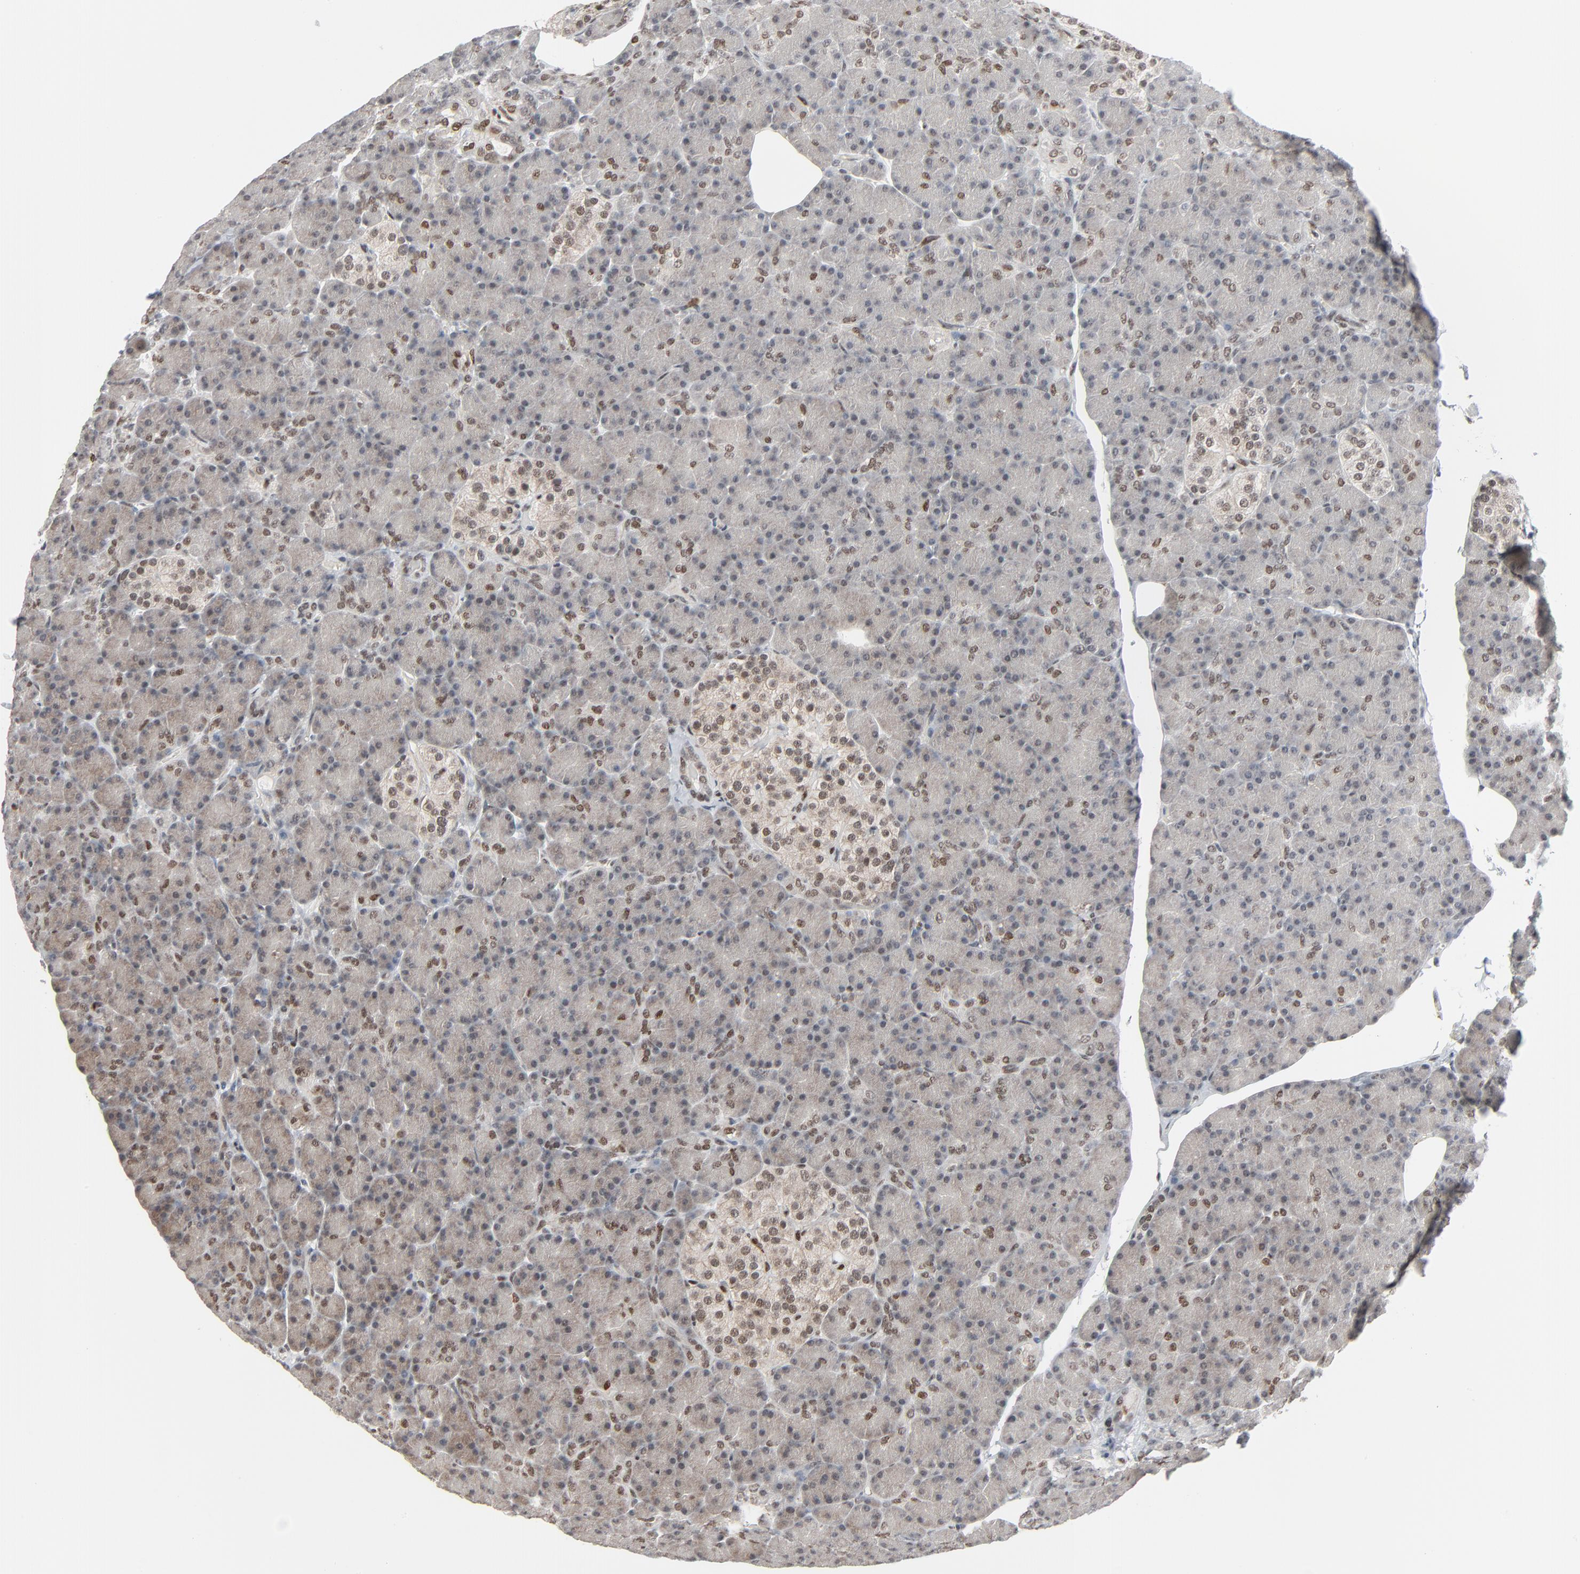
{"staining": {"intensity": "moderate", "quantity": "<25%", "location": "nuclear"}, "tissue": "pancreas", "cell_type": "Exocrine glandular cells", "image_type": "normal", "snomed": [{"axis": "morphology", "description": "Normal tissue, NOS"}, {"axis": "topography", "description": "Pancreas"}], "caption": "Protein staining by IHC demonstrates moderate nuclear staining in about <25% of exocrine glandular cells in normal pancreas.", "gene": "CUX1", "patient": {"sex": "female", "age": 43}}